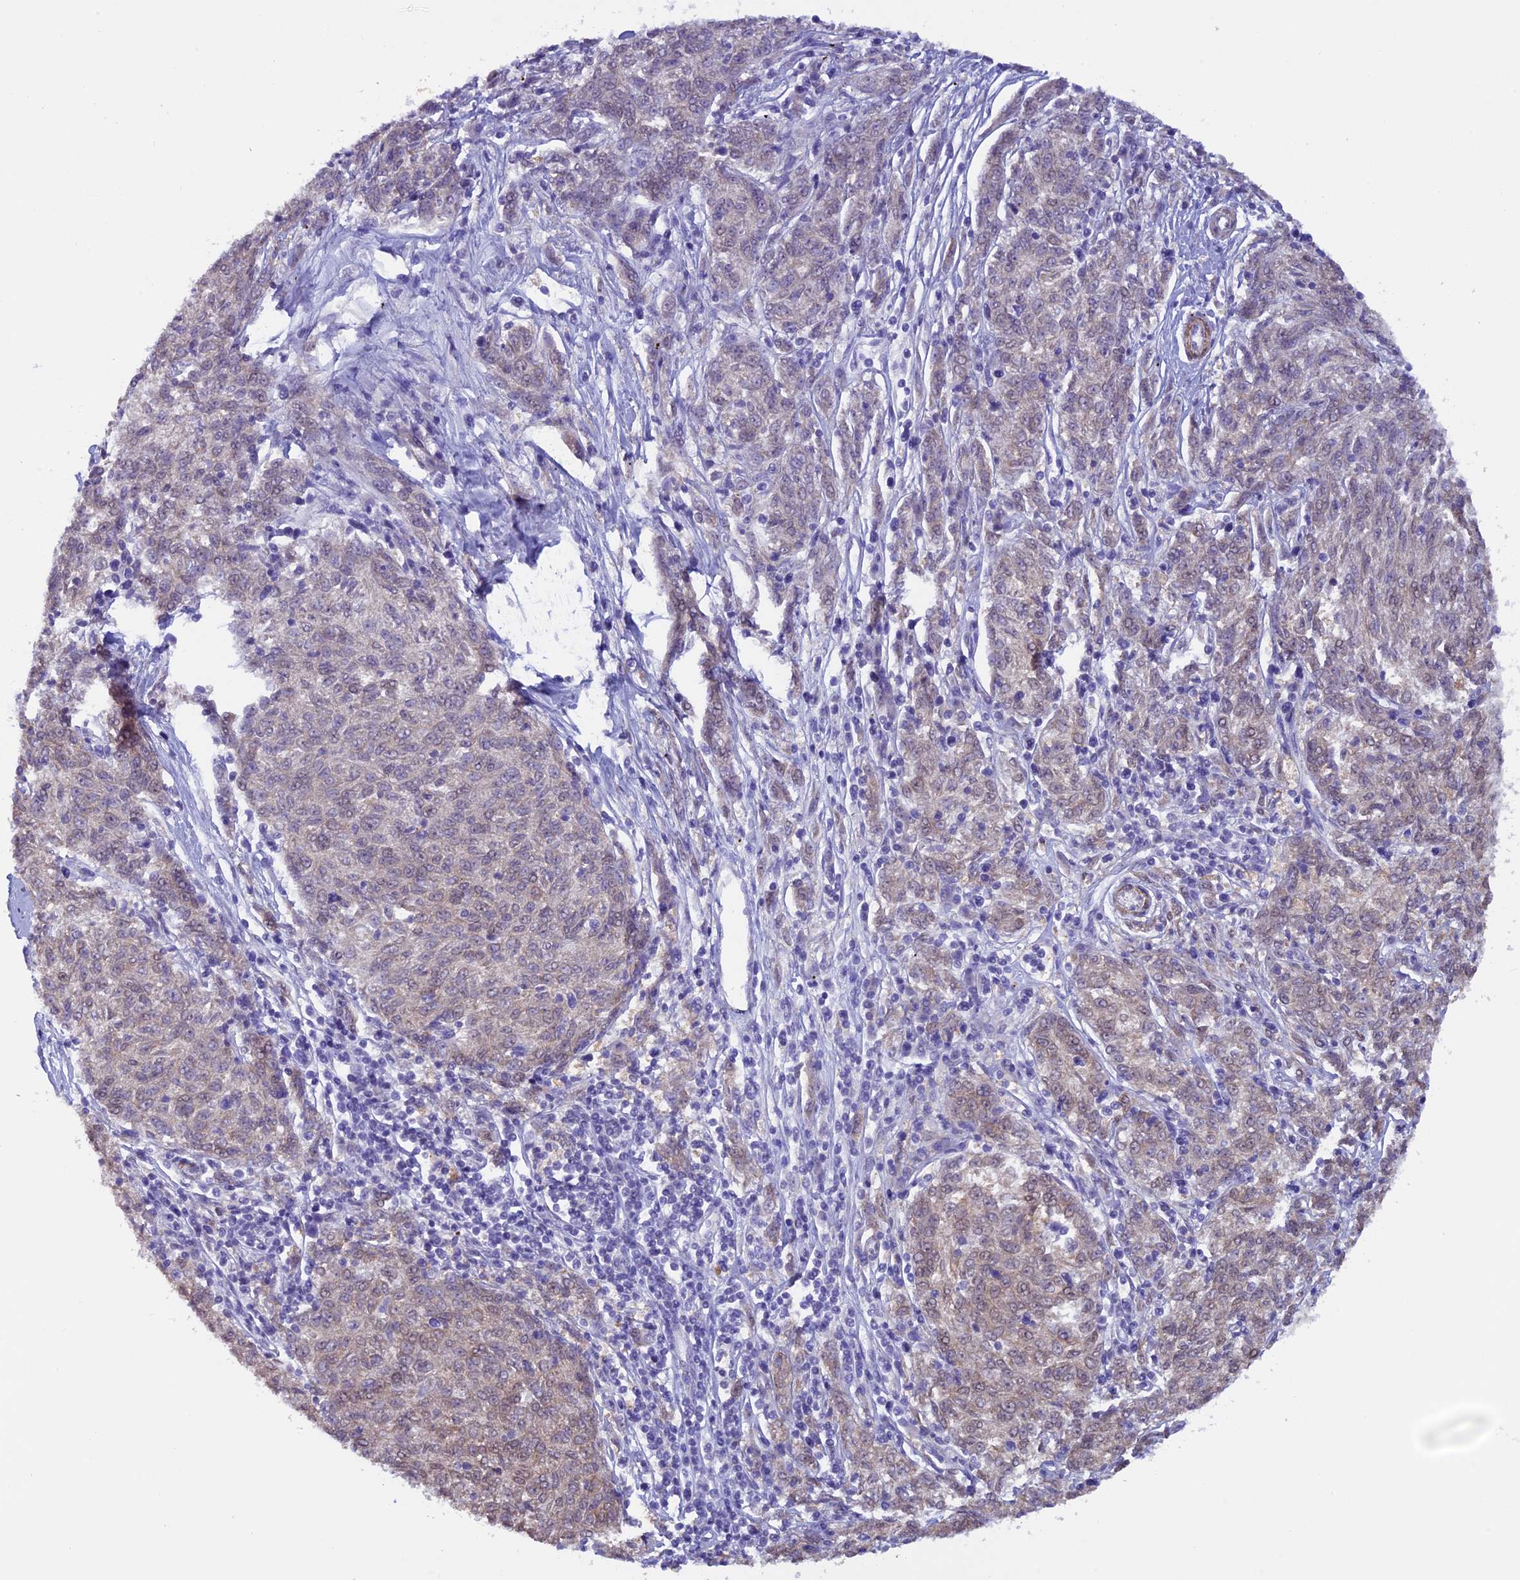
{"staining": {"intensity": "weak", "quantity": "<25%", "location": "cytoplasmic/membranous"}, "tissue": "melanoma", "cell_type": "Tumor cells", "image_type": "cancer", "snomed": [{"axis": "morphology", "description": "Malignant melanoma, NOS"}, {"axis": "topography", "description": "Skin"}], "caption": "Immunohistochemical staining of human melanoma displays no significant expression in tumor cells.", "gene": "IGSF6", "patient": {"sex": "female", "age": 72}}